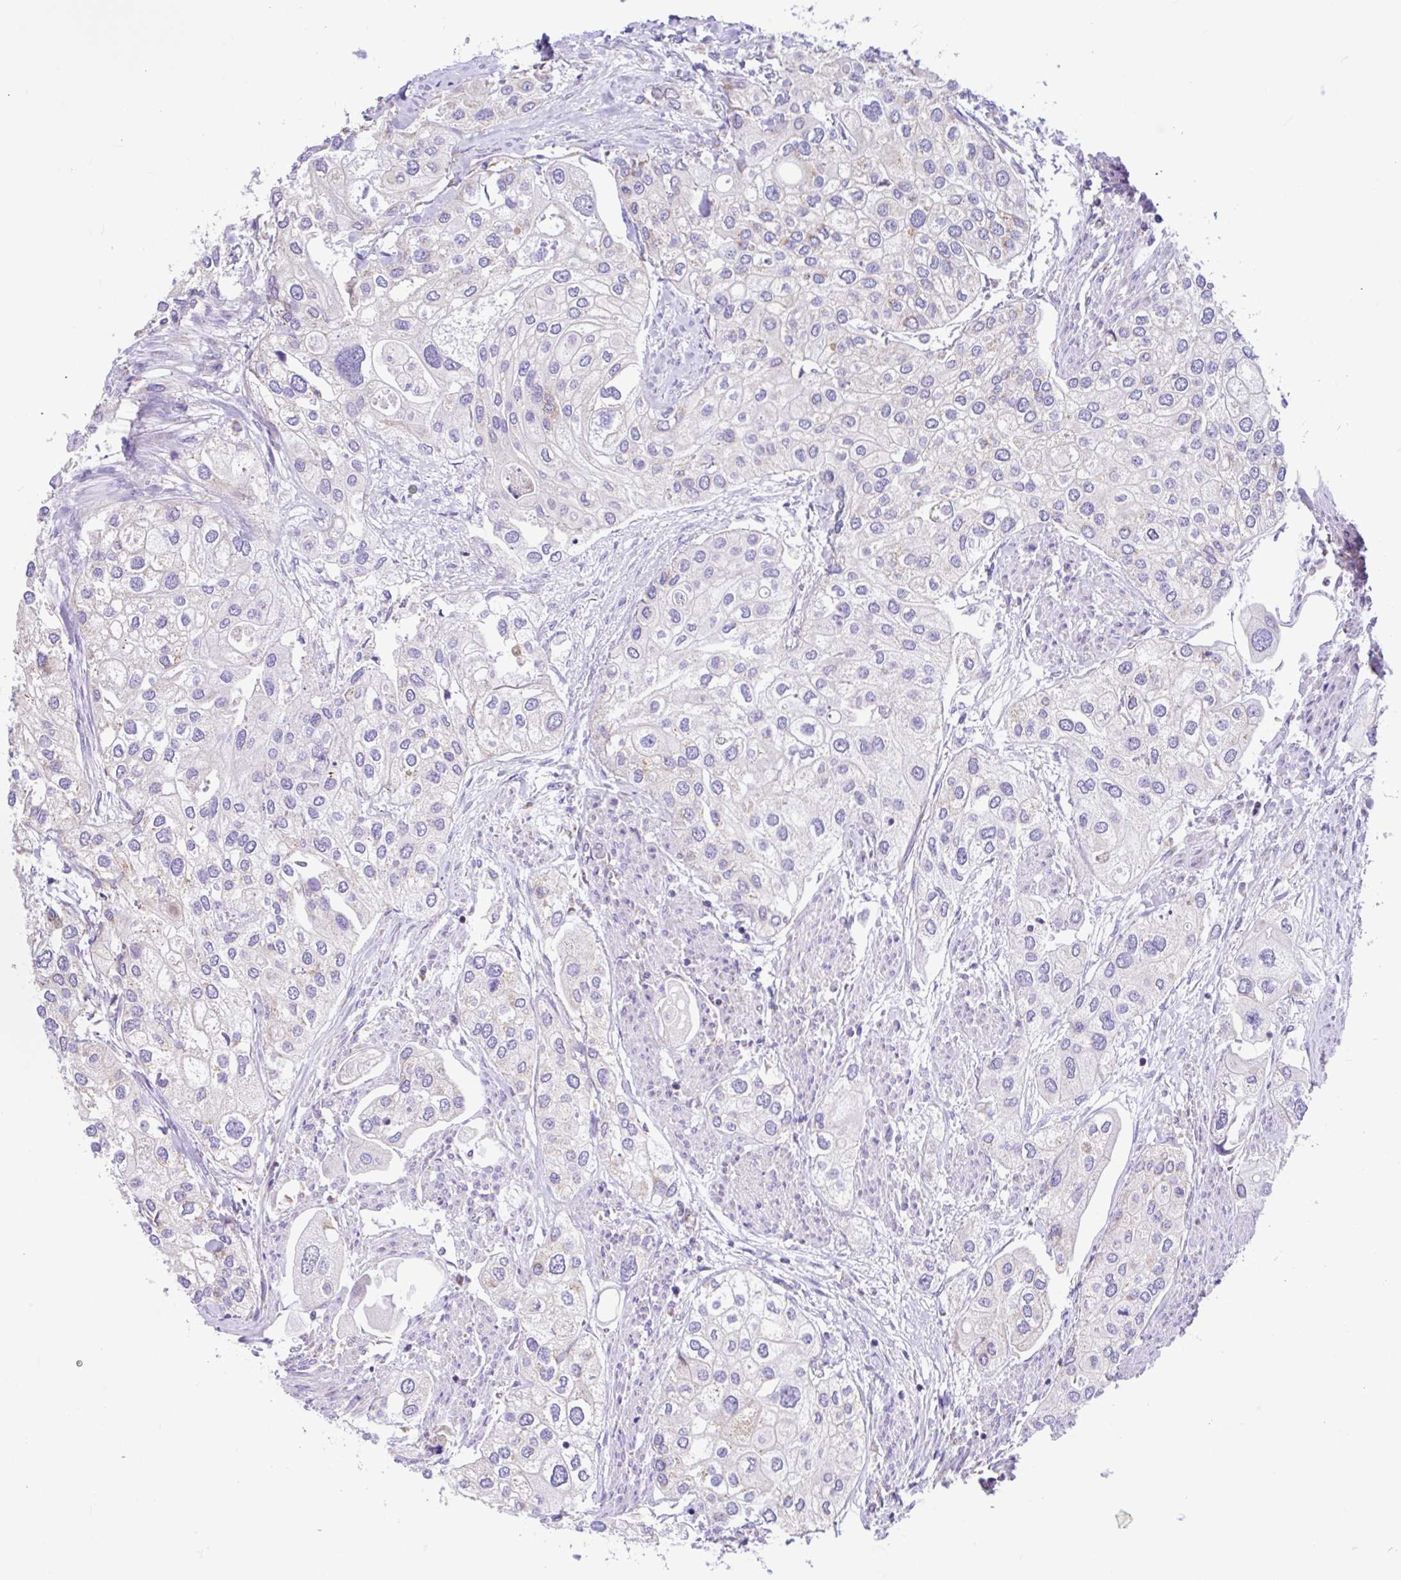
{"staining": {"intensity": "negative", "quantity": "none", "location": "none"}, "tissue": "urothelial cancer", "cell_type": "Tumor cells", "image_type": "cancer", "snomed": [{"axis": "morphology", "description": "Urothelial carcinoma, High grade"}, {"axis": "topography", "description": "Urinary bladder"}], "caption": "Tumor cells are negative for protein expression in human high-grade urothelial carcinoma.", "gene": "NDUFS2", "patient": {"sex": "male", "age": 64}}